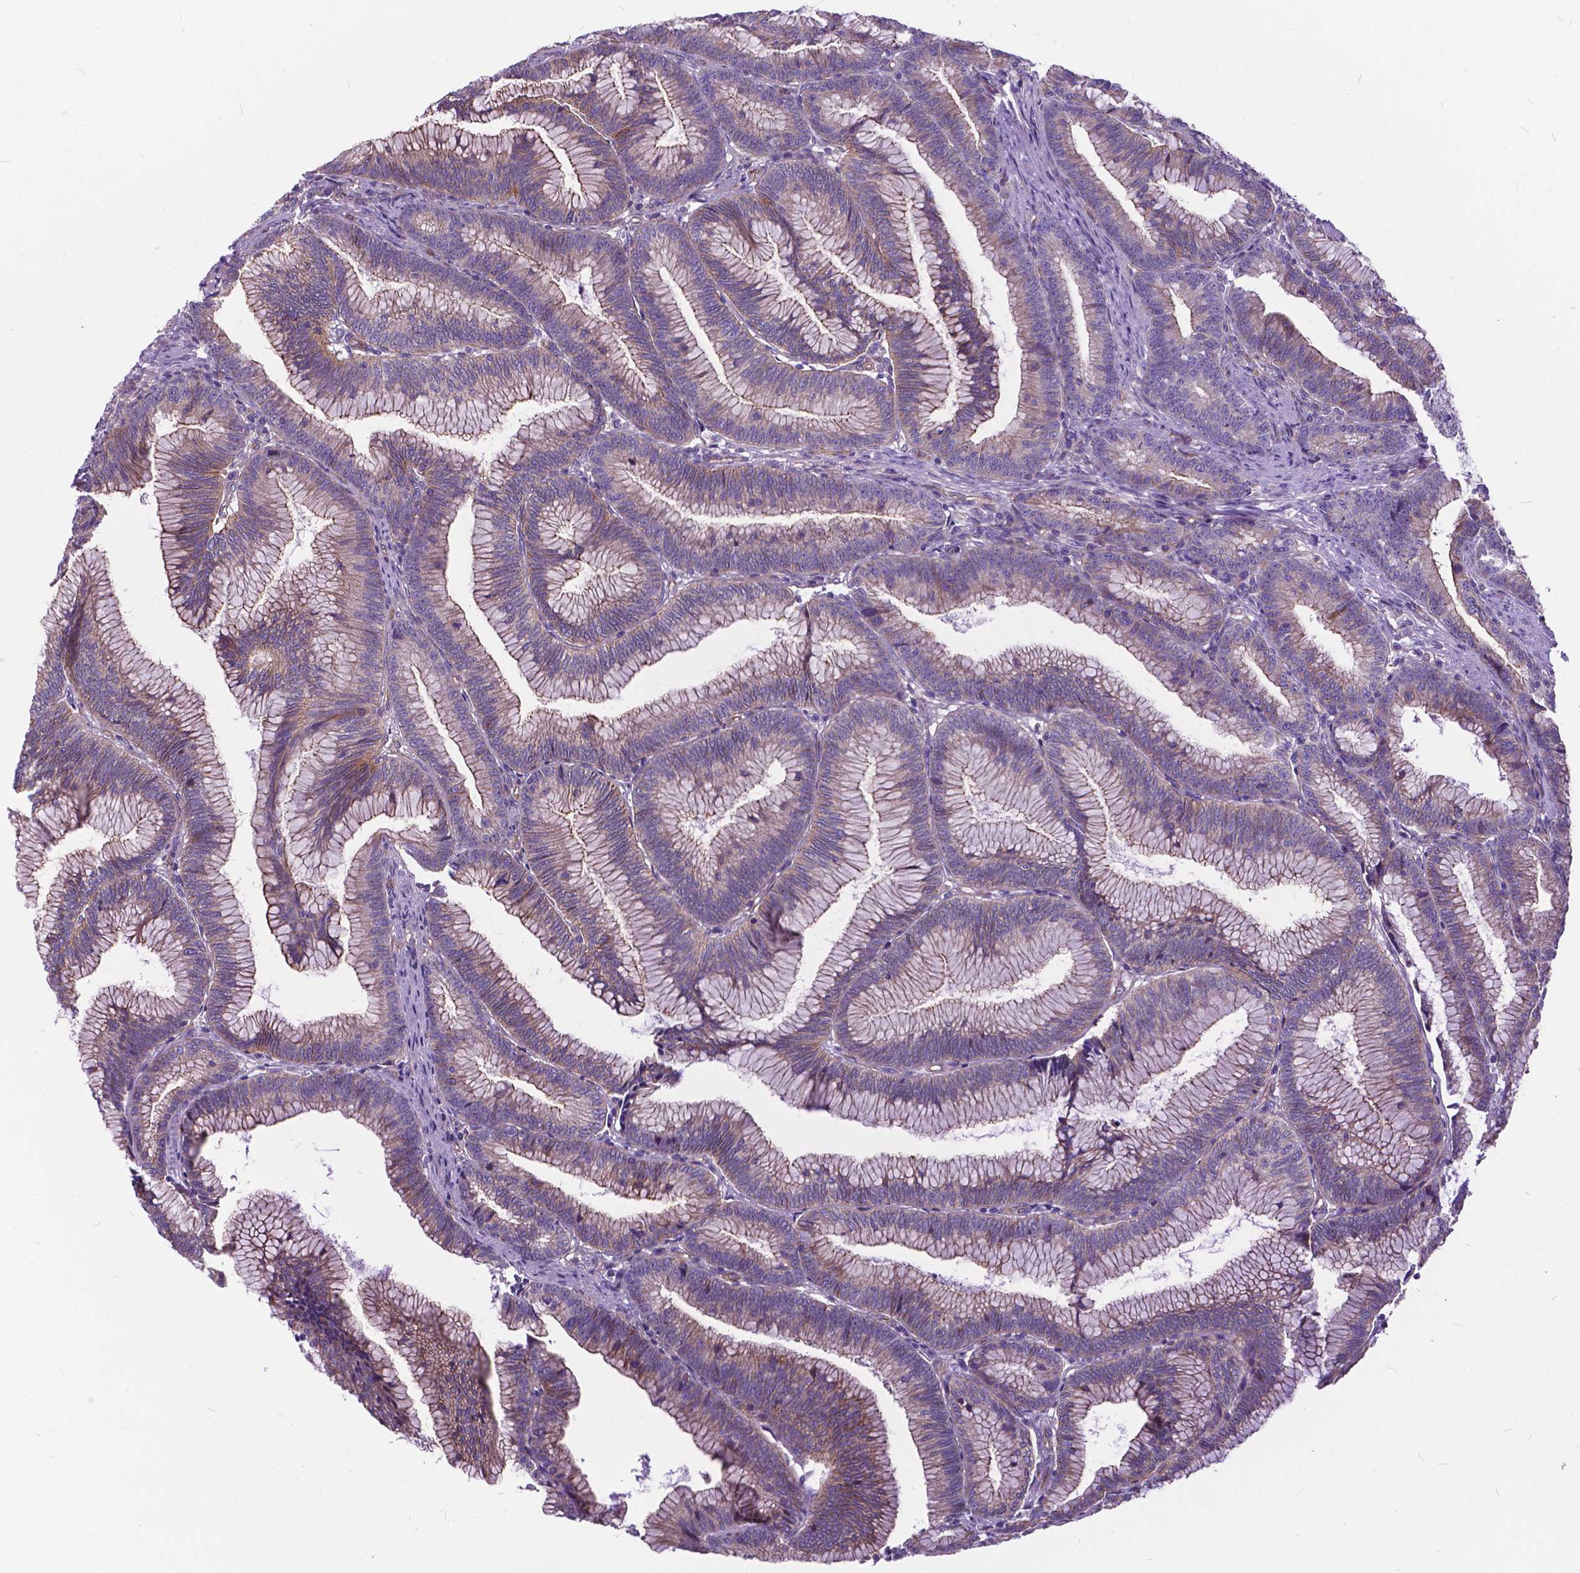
{"staining": {"intensity": "moderate", "quantity": "<25%", "location": "cytoplasmic/membranous"}, "tissue": "colorectal cancer", "cell_type": "Tumor cells", "image_type": "cancer", "snomed": [{"axis": "morphology", "description": "Adenocarcinoma, NOS"}, {"axis": "topography", "description": "Colon"}], "caption": "Adenocarcinoma (colorectal) stained for a protein (brown) exhibits moderate cytoplasmic/membranous positive staining in about <25% of tumor cells.", "gene": "FLT4", "patient": {"sex": "female", "age": 78}}